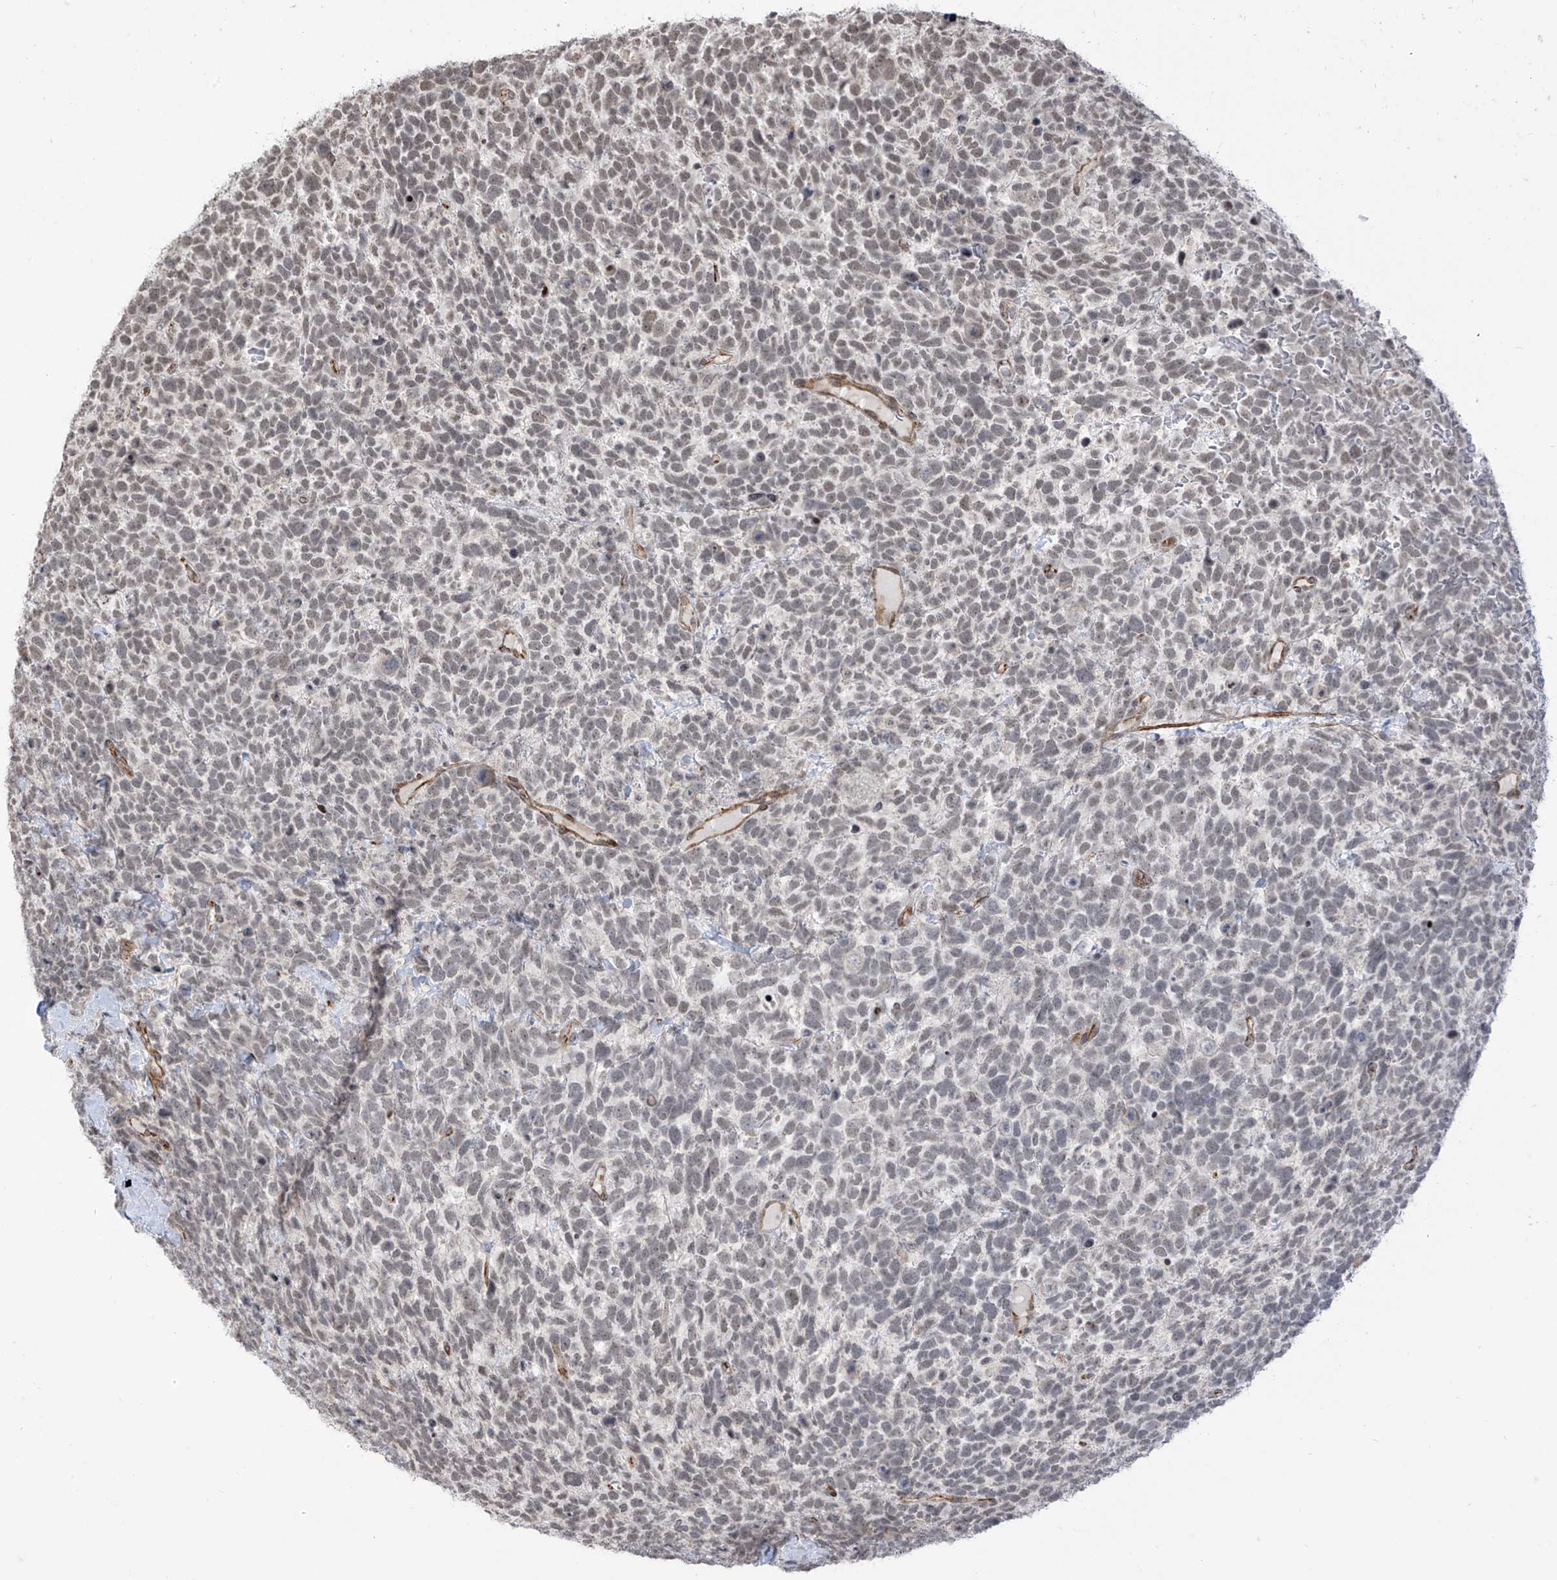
{"staining": {"intensity": "weak", "quantity": "25%-75%", "location": "nuclear"}, "tissue": "urothelial cancer", "cell_type": "Tumor cells", "image_type": "cancer", "snomed": [{"axis": "morphology", "description": "Urothelial carcinoma, High grade"}, {"axis": "topography", "description": "Urinary bladder"}], "caption": "Immunohistochemical staining of urothelial cancer displays low levels of weak nuclear protein staining in approximately 25%-75% of tumor cells.", "gene": "METAP1D", "patient": {"sex": "female", "age": 82}}